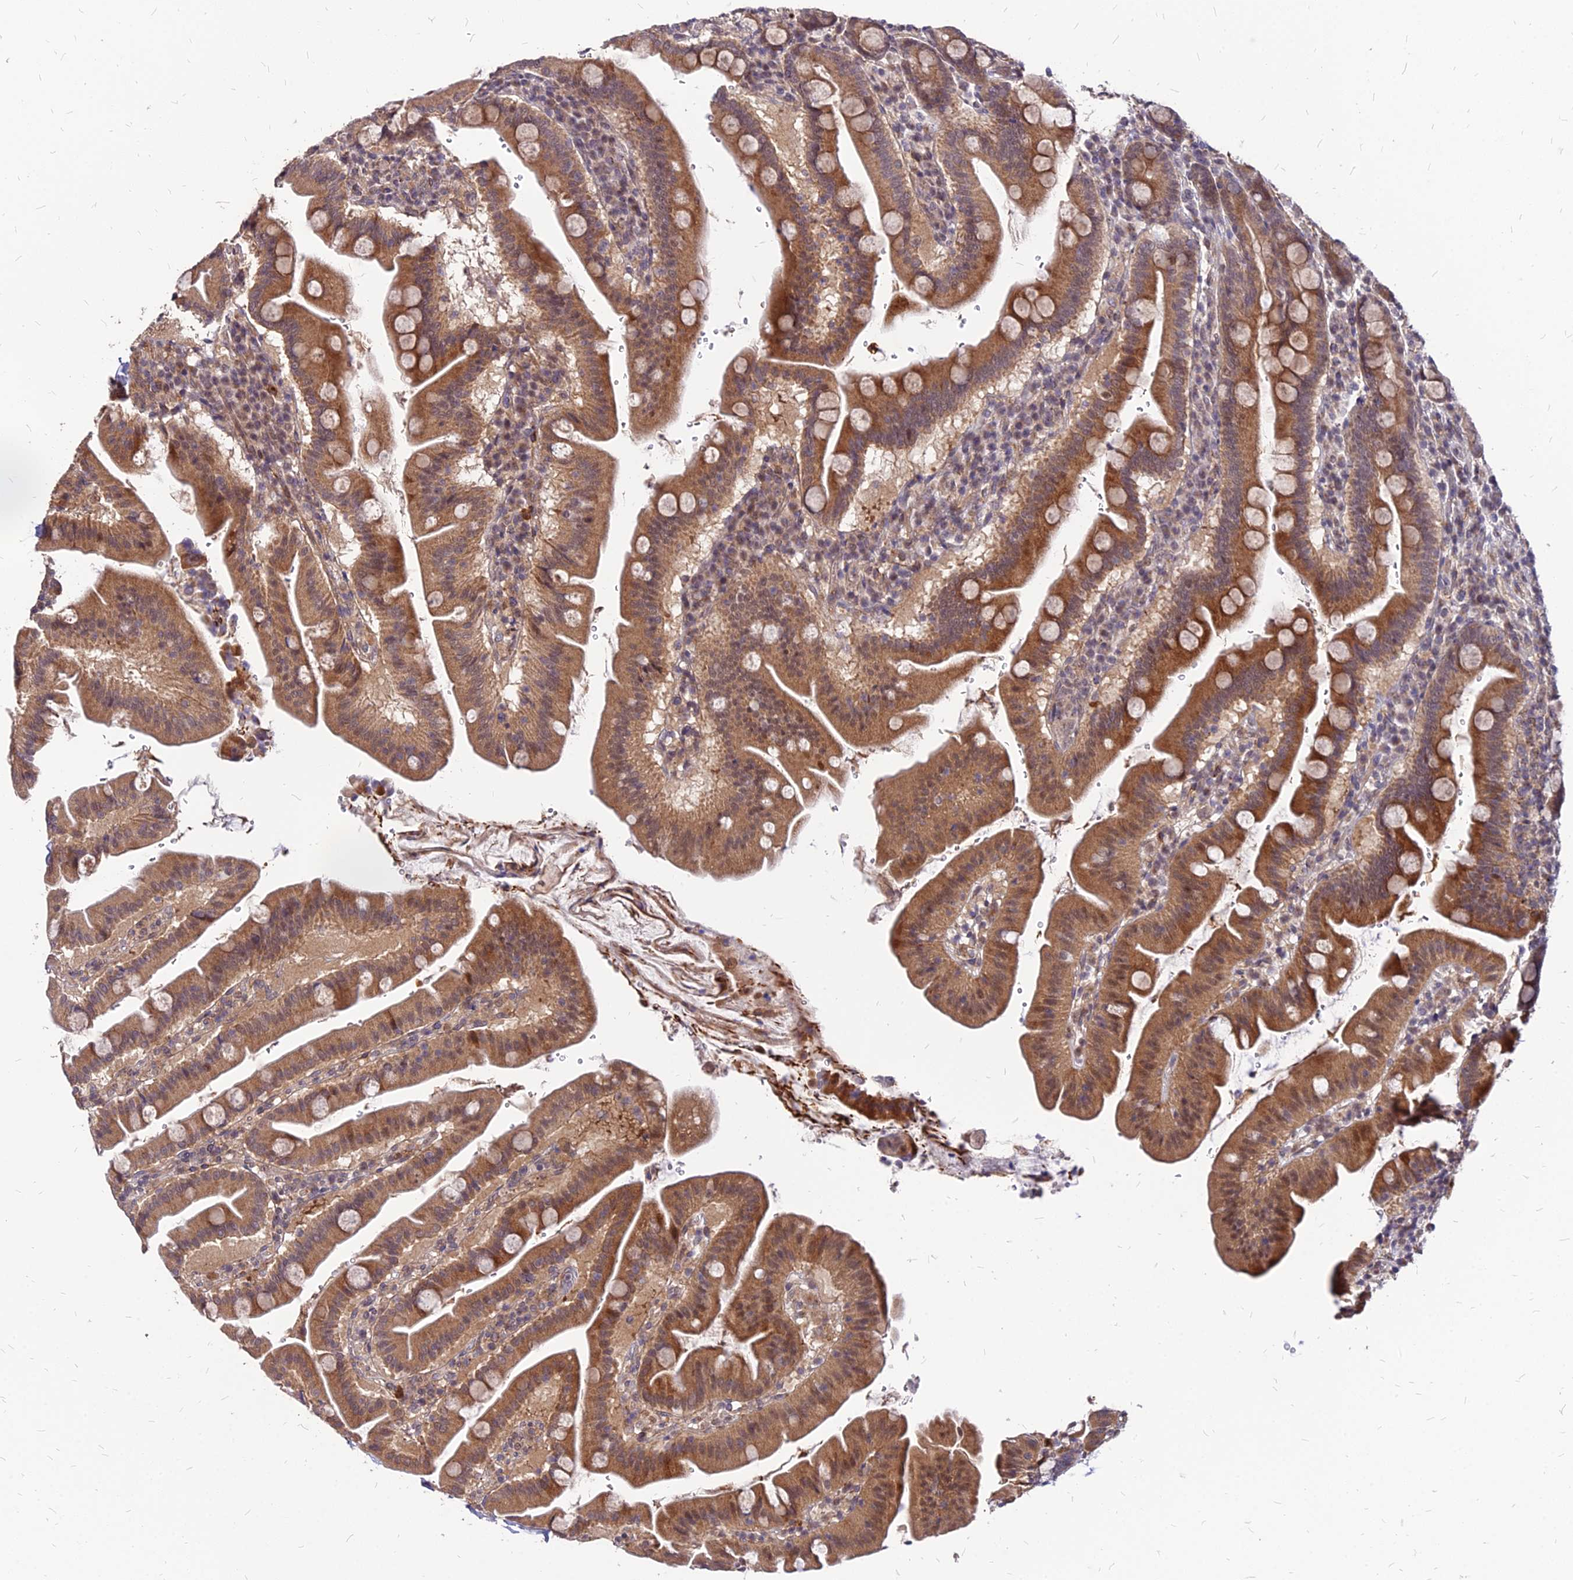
{"staining": {"intensity": "strong", "quantity": ">75%", "location": "cytoplasmic/membranous"}, "tissue": "duodenum", "cell_type": "Glandular cells", "image_type": "normal", "snomed": [{"axis": "morphology", "description": "Normal tissue, NOS"}, {"axis": "morphology", "description": "Adenocarcinoma, NOS"}, {"axis": "topography", "description": "Pancreas"}, {"axis": "topography", "description": "Duodenum"}], "caption": "Immunohistochemical staining of benign human duodenum shows high levels of strong cytoplasmic/membranous positivity in about >75% of glandular cells.", "gene": "APBA3", "patient": {"sex": "male", "age": 50}}